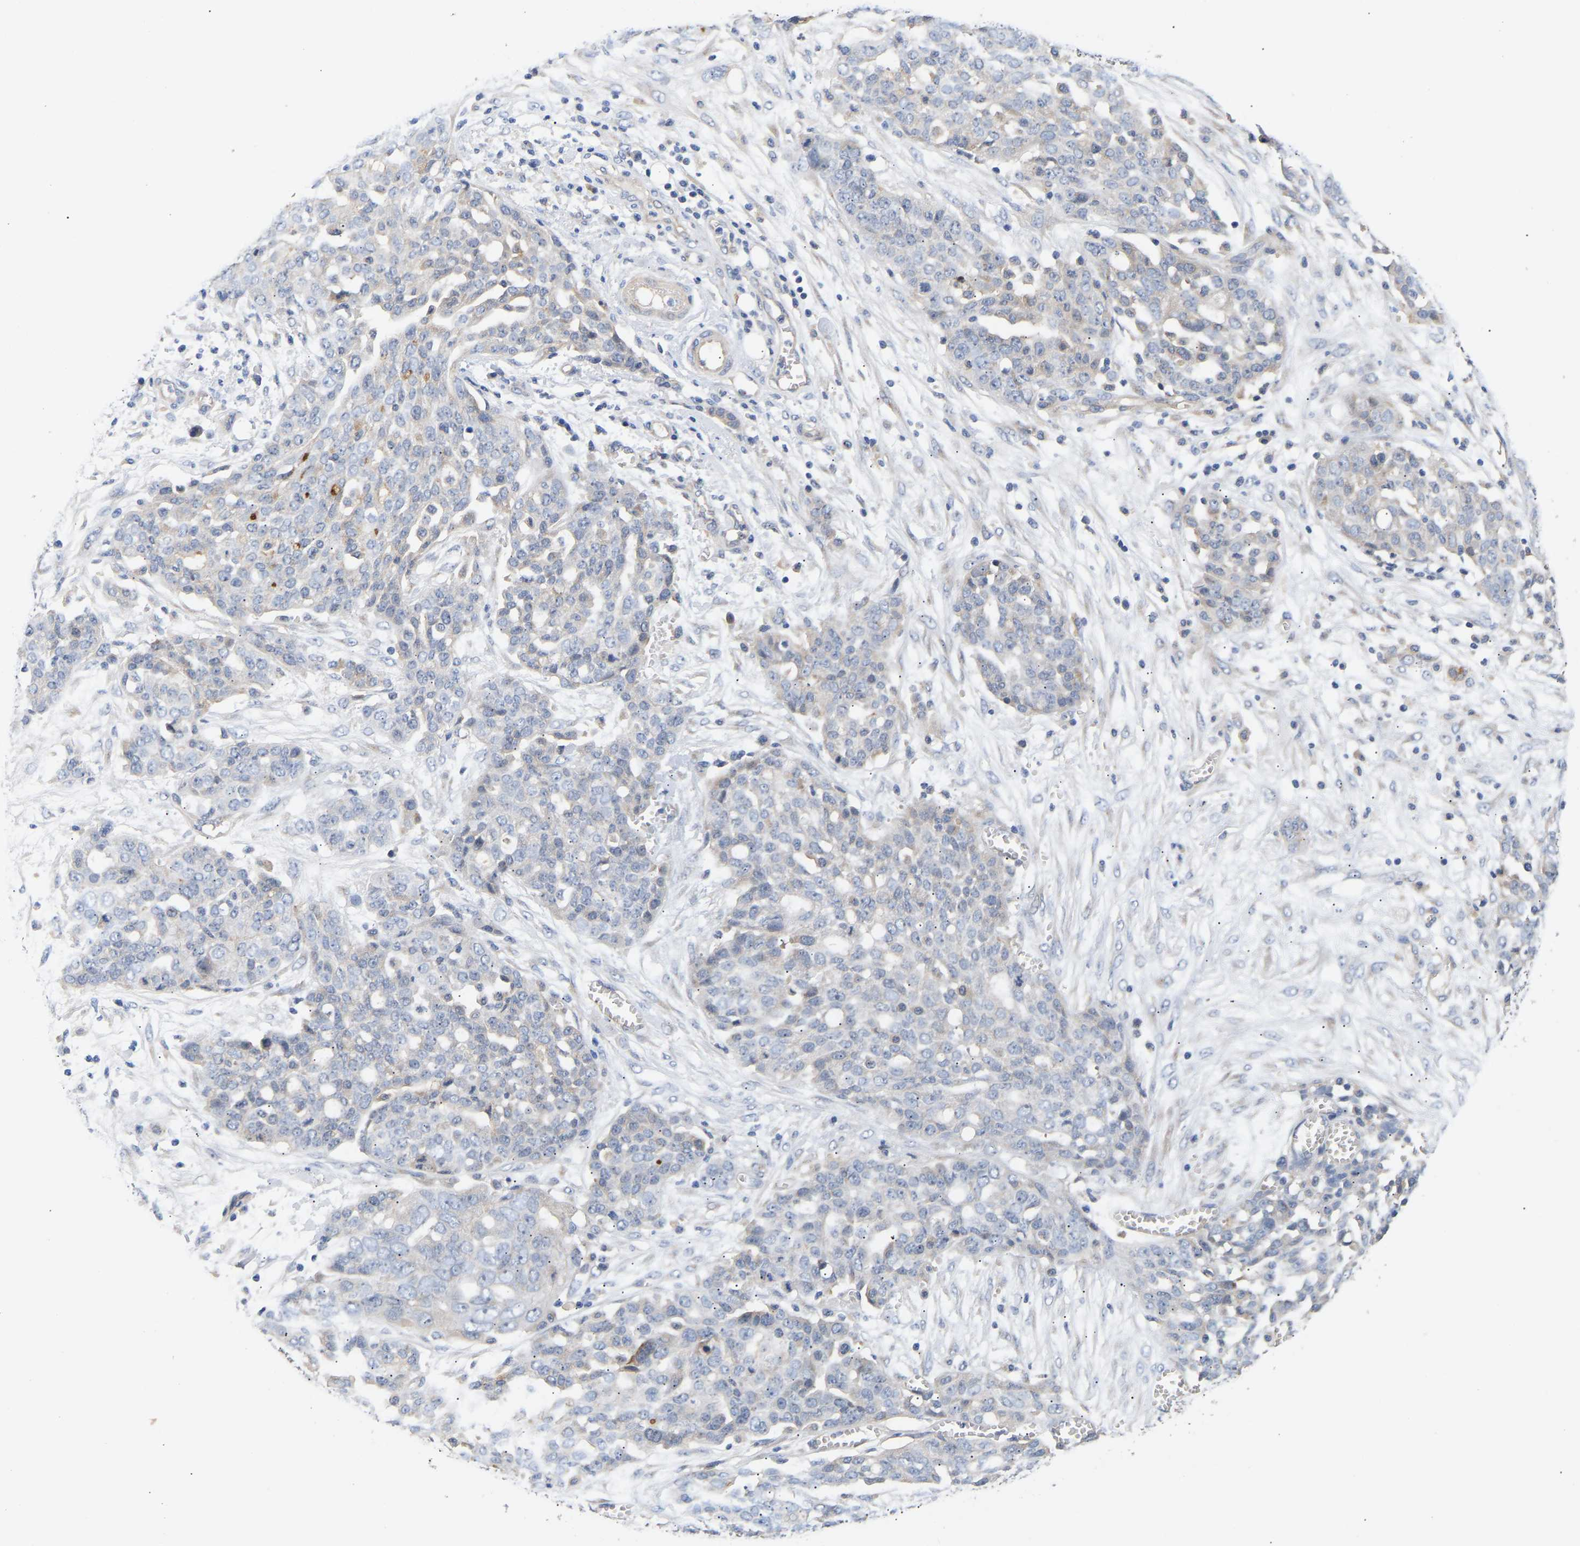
{"staining": {"intensity": "negative", "quantity": "none", "location": "none"}, "tissue": "ovarian cancer", "cell_type": "Tumor cells", "image_type": "cancer", "snomed": [{"axis": "morphology", "description": "Cystadenocarcinoma, serous, NOS"}, {"axis": "topography", "description": "Soft tissue"}, {"axis": "topography", "description": "Ovary"}], "caption": "The photomicrograph exhibits no staining of tumor cells in ovarian cancer (serous cystadenocarcinoma).", "gene": "KASH5", "patient": {"sex": "female", "age": 57}}